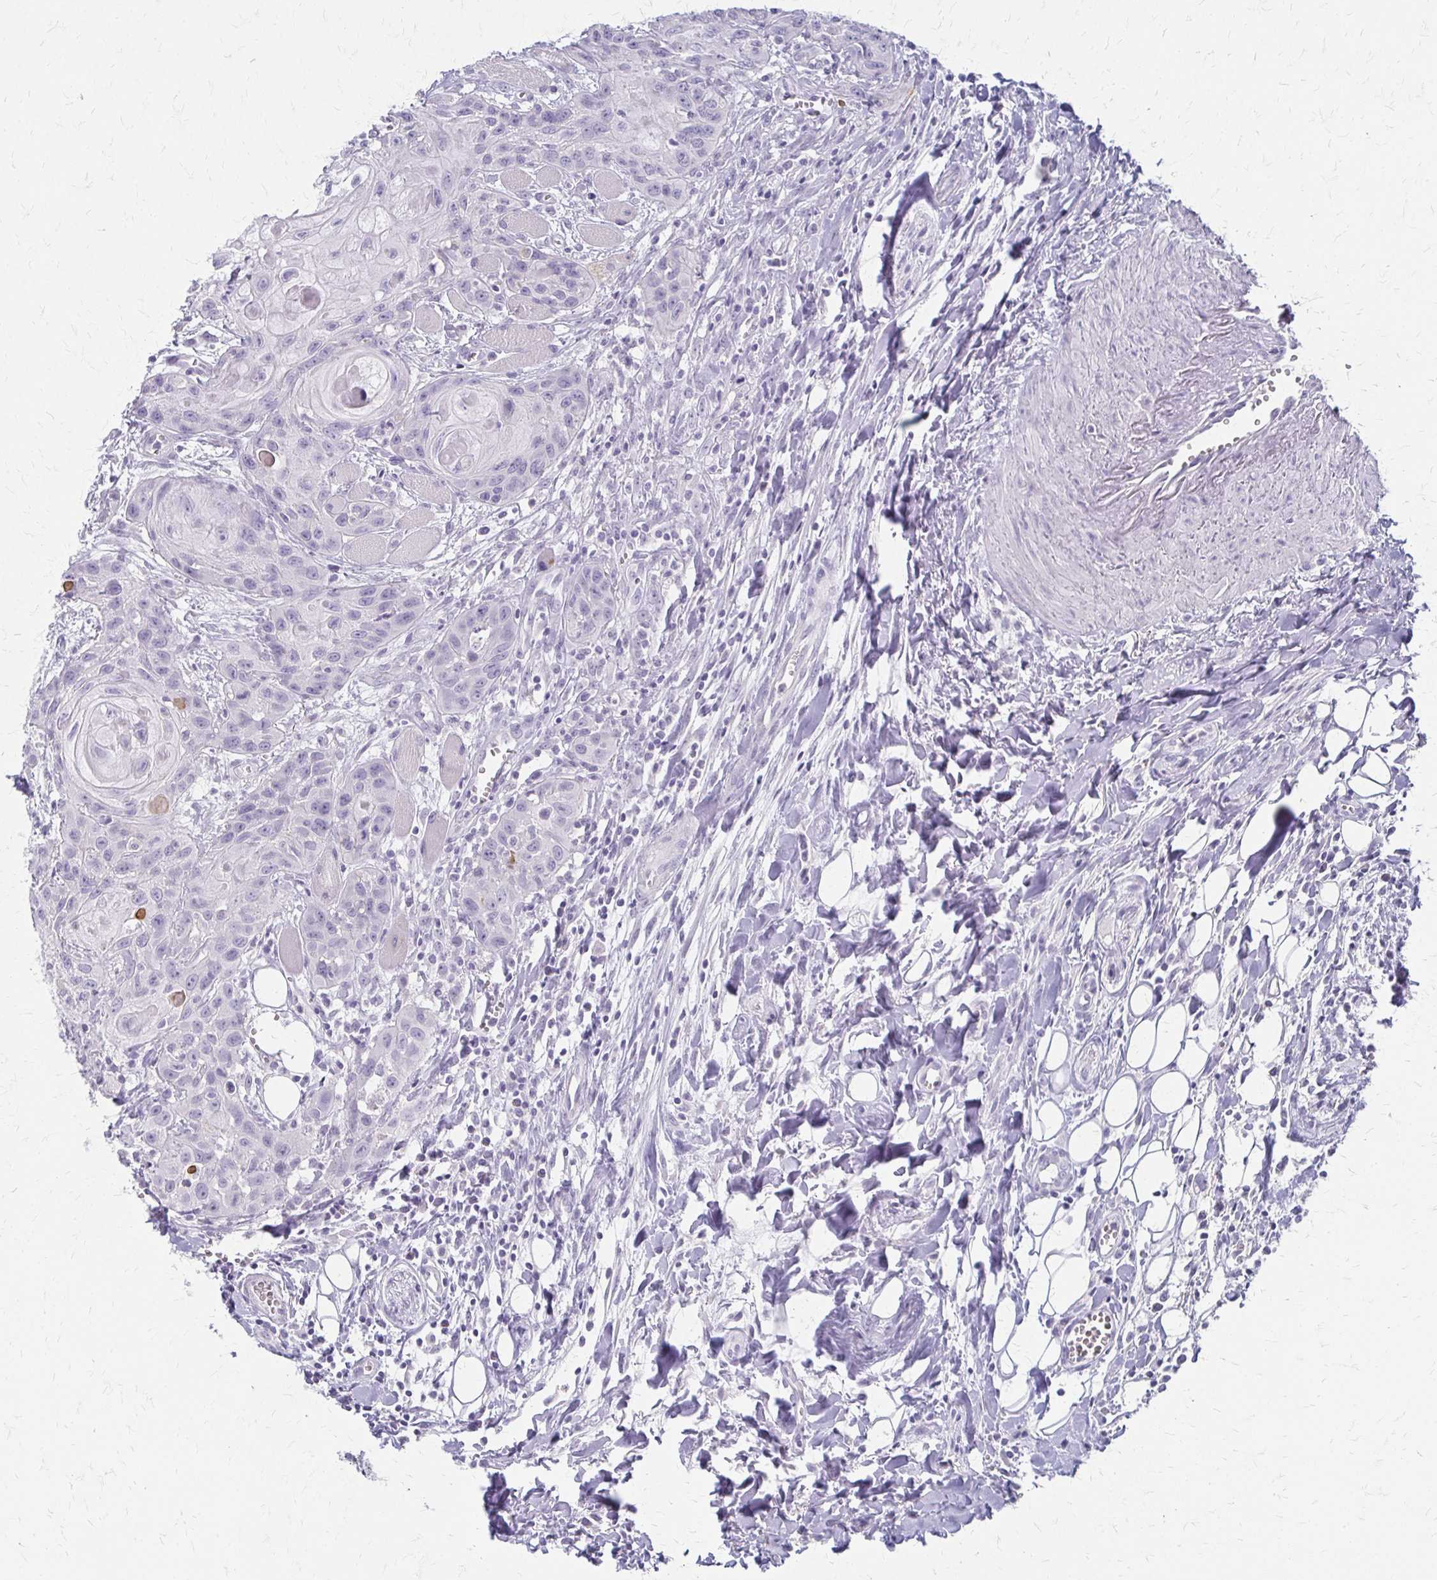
{"staining": {"intensity": "negative", "quantity": "none", "location": "none"}, "tissue": "head and neck cancer", "cell_type": "Tumor cells", "image_type": "cancer", "snomed": [{"axis": "morphology", "description": "Squamous cell carcinoma, NOS"}, {"axis": "topography", "description": "Oral tissue"}, {"axis": "topography", "description": "Head-Neck"}], "caption": "Tumor cells show no significant protein staining in head and neck cancer (squamous cell carcinoma). (DAB (3,3'-diaminobenzidine) immunohistochemistry visualized using brightfield microscopy, high magnification).", "gene": "ACP5", "patient": {"sex": "male", "age": 58}}